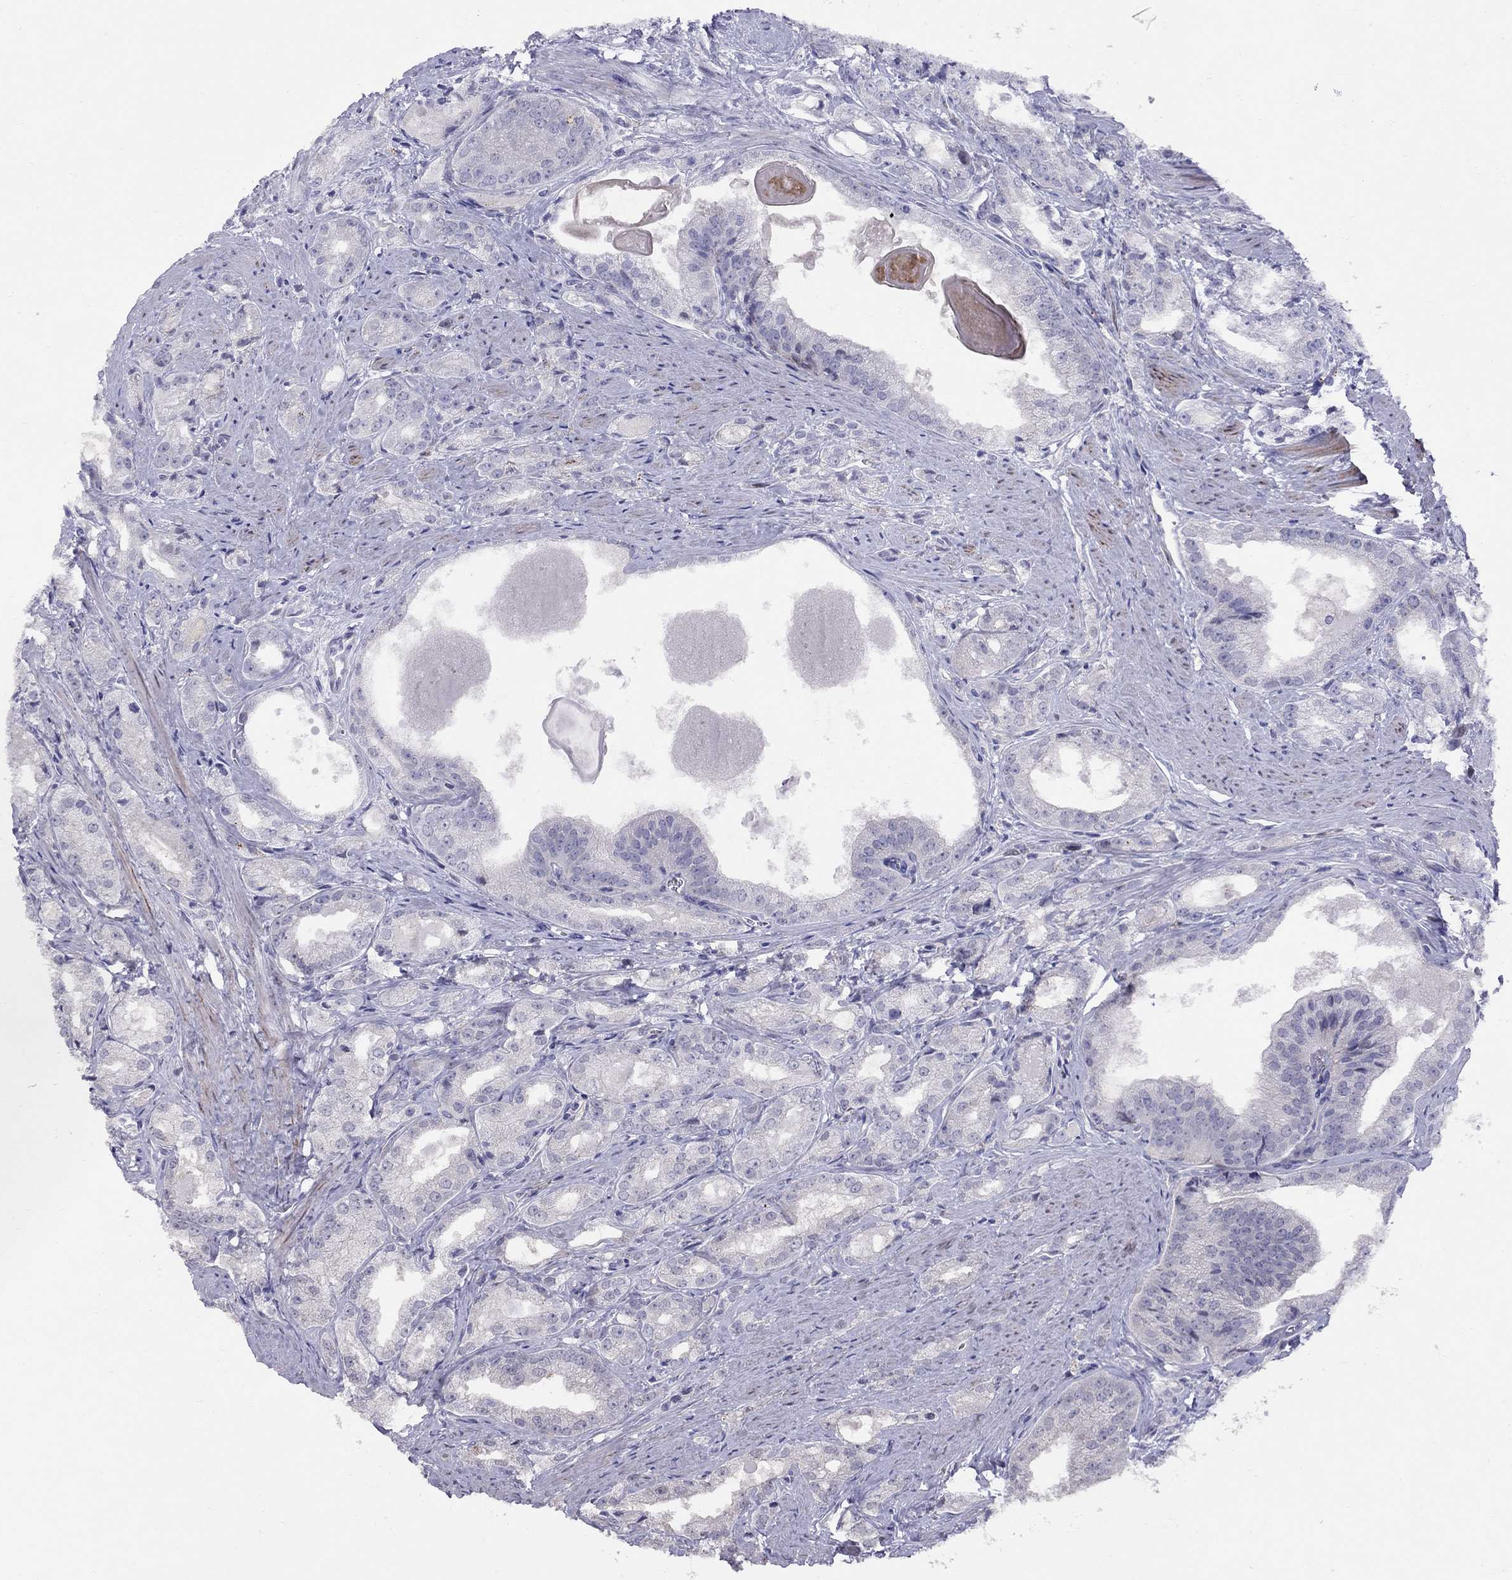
{"staining": {"intensity": "negative", "quantity": "none", "location": "none"}, "tissue": "prostate cancer", "cell_type": "Tumor cells", "image_type": "cancer", "snomed": [{"axis": "morphology", "description": "Adenocarcinoma, NOS"}, {"axis": "morphology", "description": "Adenocarcinoma, High grade"}, {"axis": "topography", "description": "Prostate"}], "caption": "The histopathology image shows no significant expression in tumor cells of prostate adenocarcinoma (high-grade).", "gene": "MAGEB4", "patient": {"sex": "male", "age": 70}}